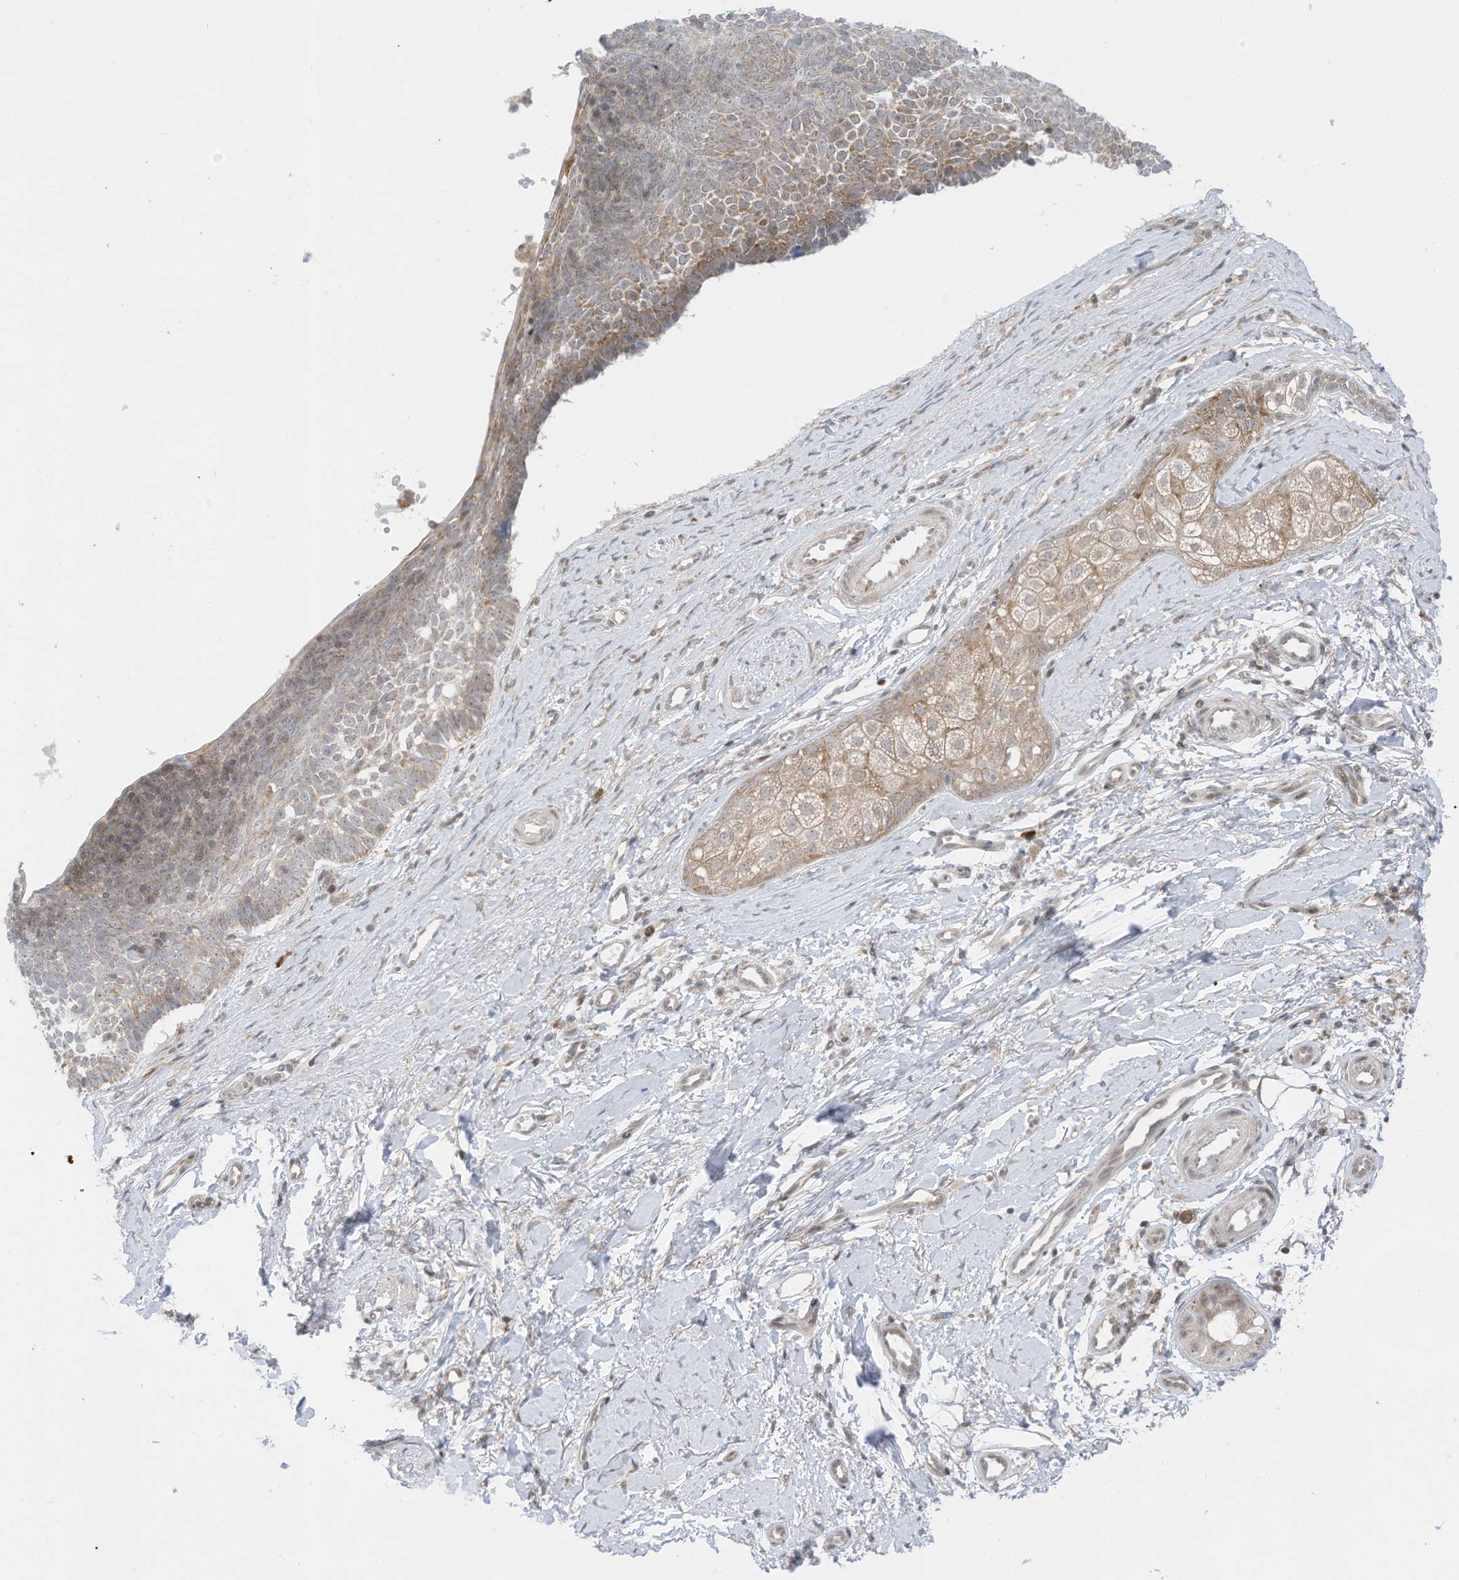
{"staining": {"intensity": "weak", "quantity": "25%-75%", "location": "cytoplasmic/membranous"}, "tissue": "skin cancer", "cell_type": "Tumor cells", "image_type": "cancer", "snomed": [{"axis": "morphology", "description": "Basal cell carcinoma"}, {"axis": "topography", "description": "Skin"}], "caption": "Immunohistochemical staining of skin cancer exhibits low levels of weak cytoplasmic/membranous staining in about 25%-75% of tumor cells. The protein is shown in brown color, while the nuclei are stained blue.", "gene": "EDF1", "patient": {"sex": "female", "age": 81}}